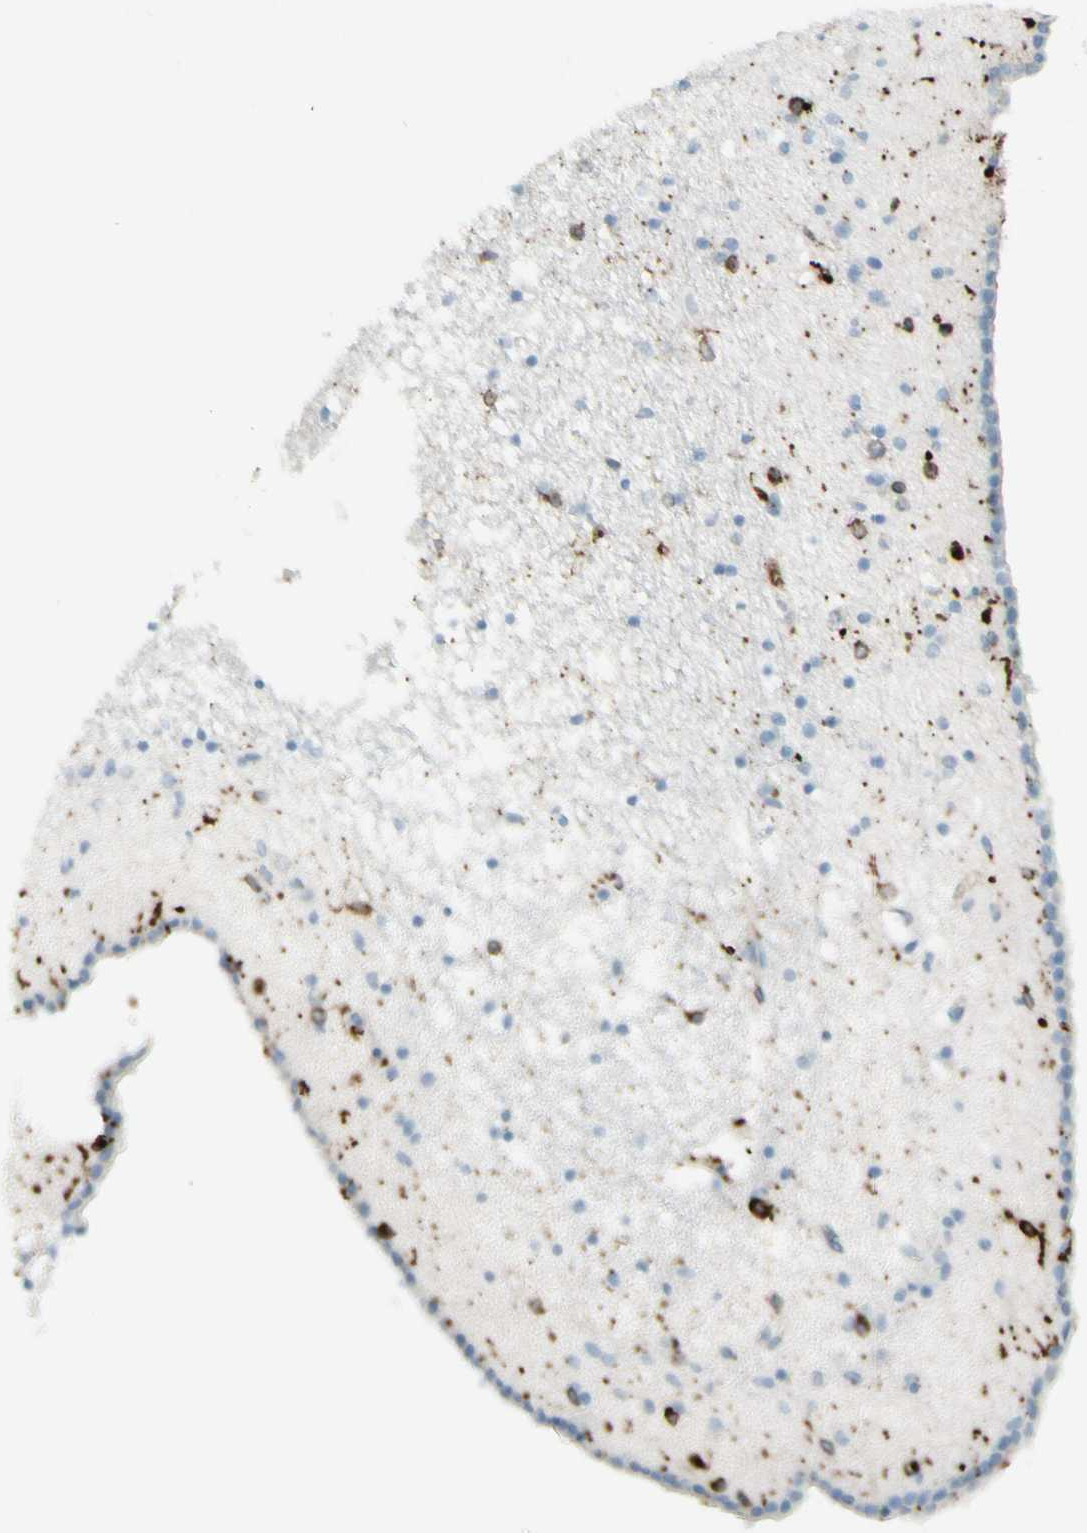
{"staining": {"intensity": "negative", "quantity": "none", "location": "none"}, "tissue": "caudate", "cell_type": "Glial cells", "image_type": "normal", "snomed": [{"axis": "morphology", "description": "Normal tissue, NOS"}, {"axis": "topography", "description": "Lateral ventricle wall"}], "caption": "A histopathology image of human caudate is negative for staining in glial cells. (DAB immunohistochemistry (IHC), high magnification).", "gene": "HLA", "patient": {"sex": "male", "age": 45}}